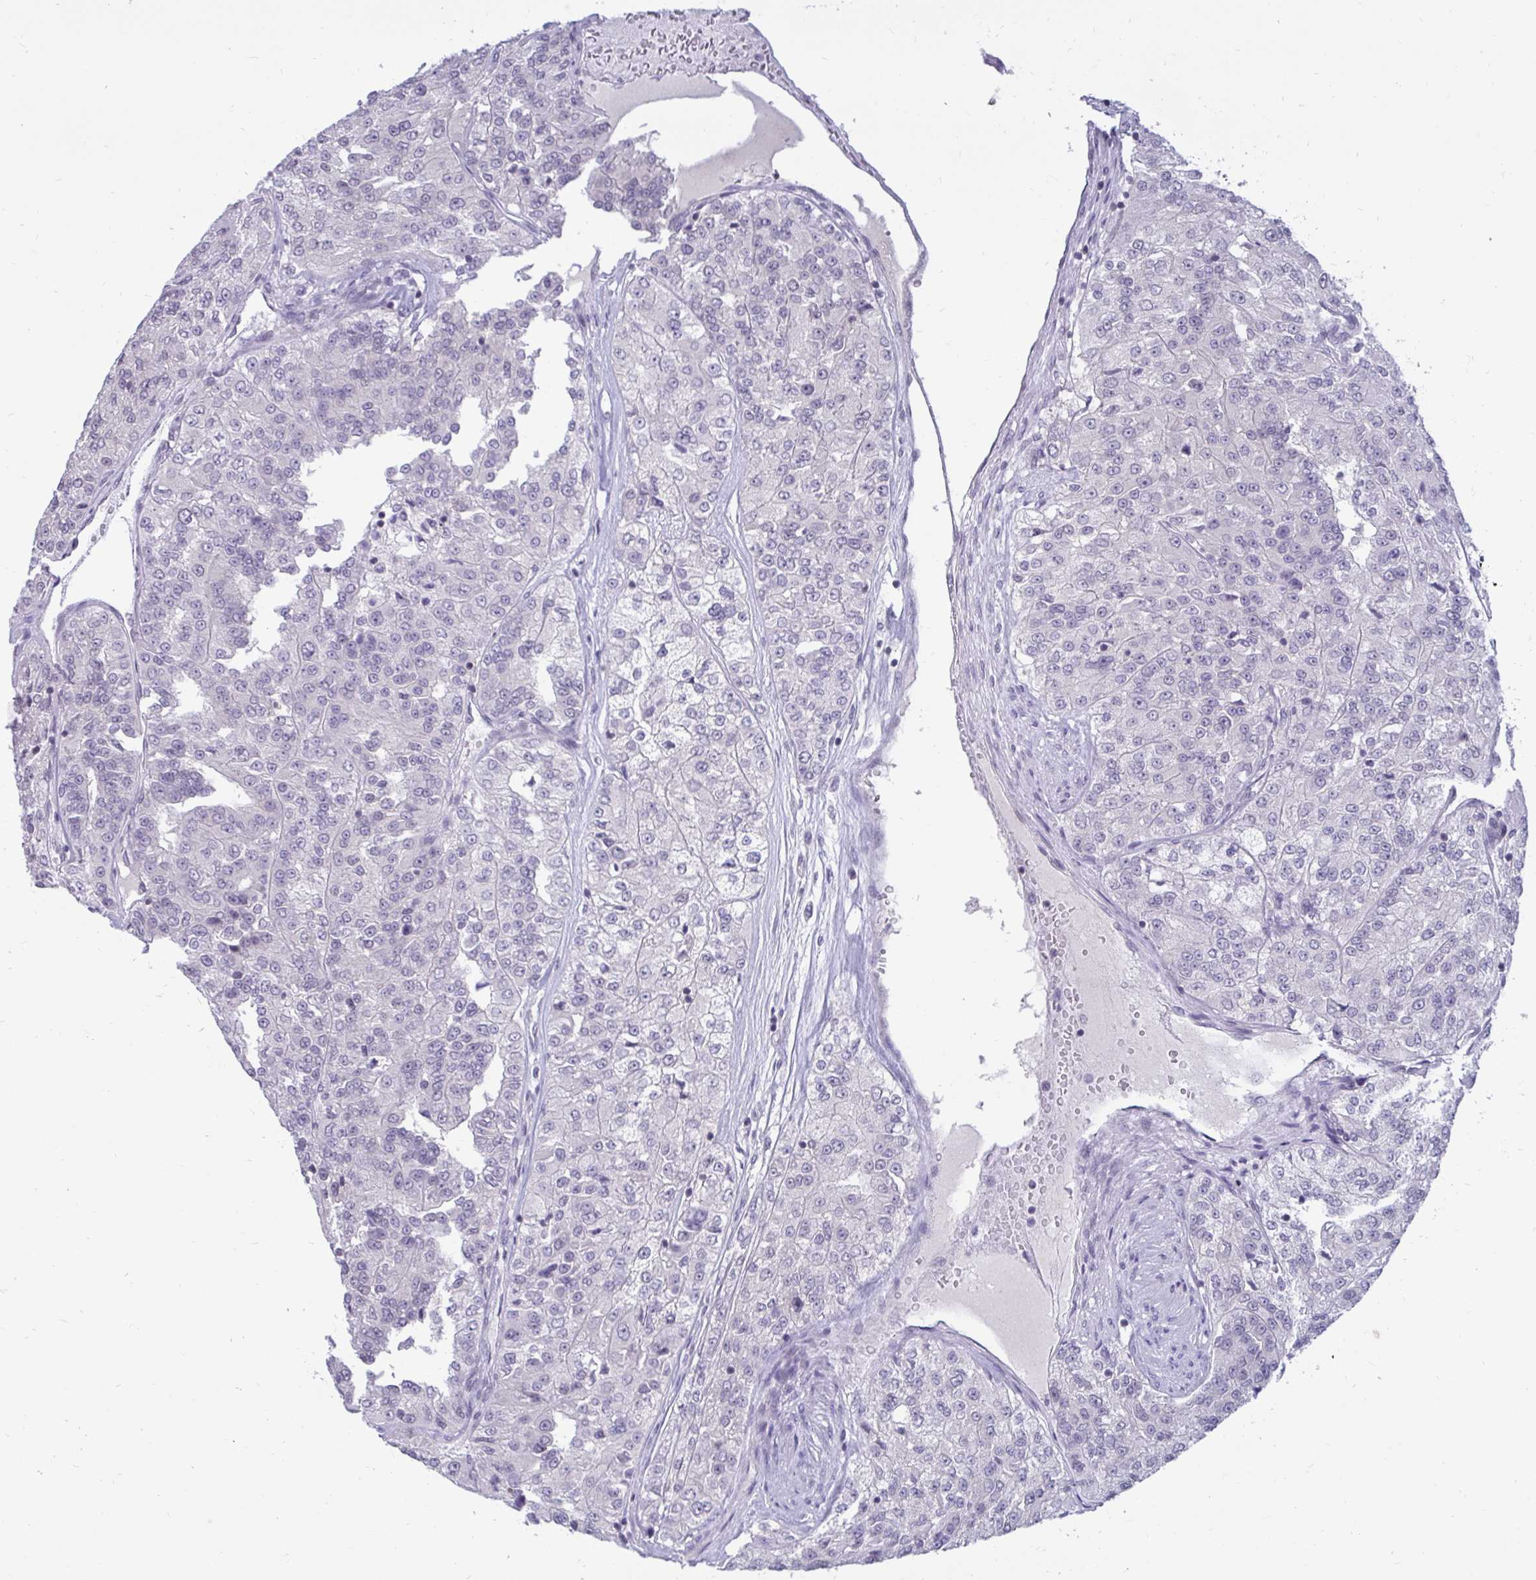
{"staining": {"intensity": "negative", "quantity": "none", "location": "none"}, "tissue": "renal cancer", "cell_type": "Tumor cells", "image_type": "cancer", "snomed": [{"axis": "morphology", "description": "Adenocarcinoma, NOS"}, {"axis": "topography", "description": "Kidney"}], "caption": "Tumor cells are negative for protein expression in human adenocarcinoma (renal). The staining was performed using DAB to visualize the protein expression in brown, while the nuclei were stained in blue with hematoxylin (Magnification: 20x).", "gene": "ARPP19", "patient": {"sex": "female", "age": 63}}